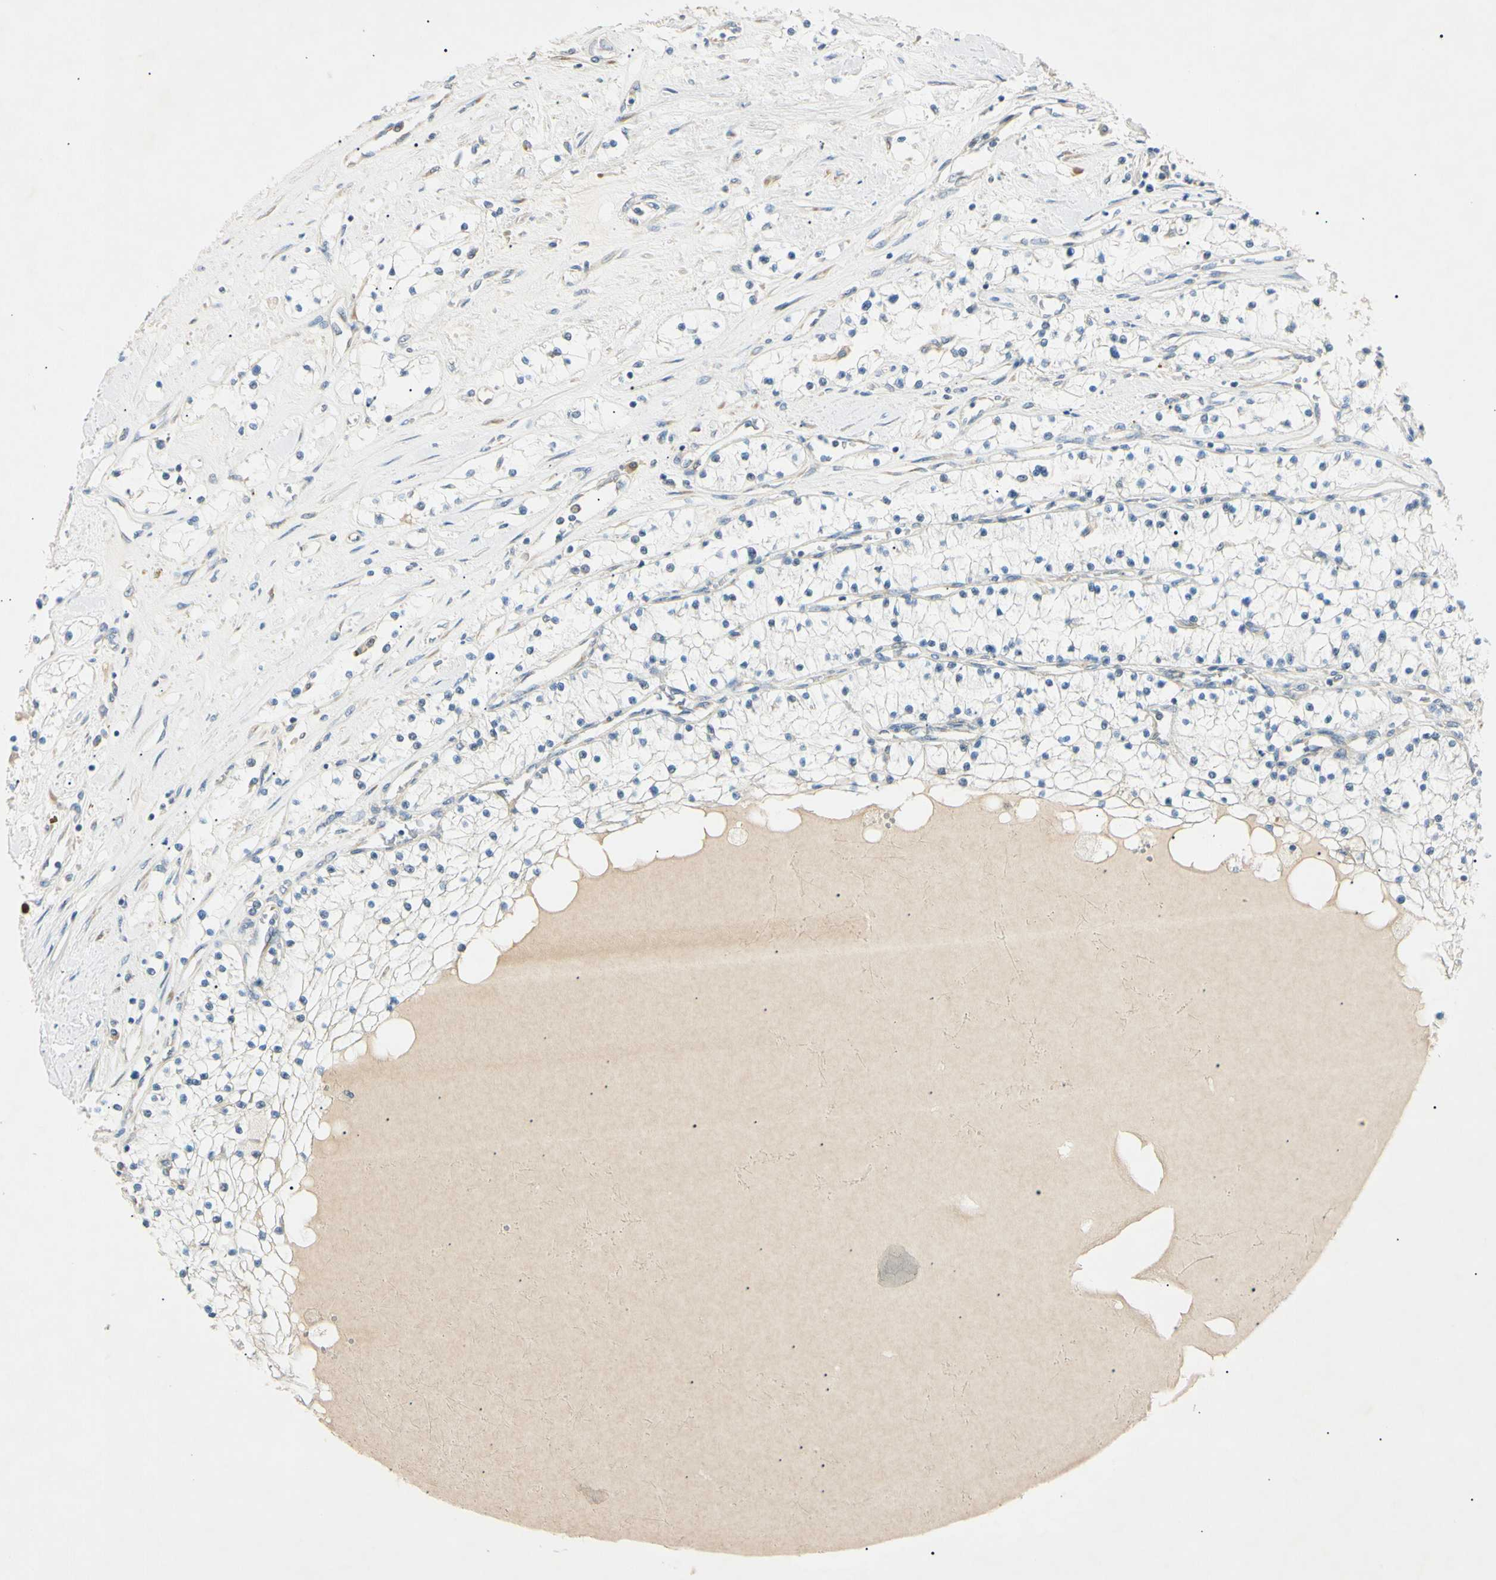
{"staining": {"intensity": "negative", "quantity": "none", "location": "none"}, "tissue": "renal cancer", "cell_type": "Tumor cells", "image_type": "cancer", "snomed": [{"axis": "morphology", "description": "Adenocarcinoma, NOS"}, {"axis": "topography", "description": "Kidney"}], "caption": "This is a image of immunohistochemistry staining of renal adenocarcinoma, which shows no expression in tumor cells.", "gene": "DNAJB12", "patient": {"sex": "male", "age": 68}}